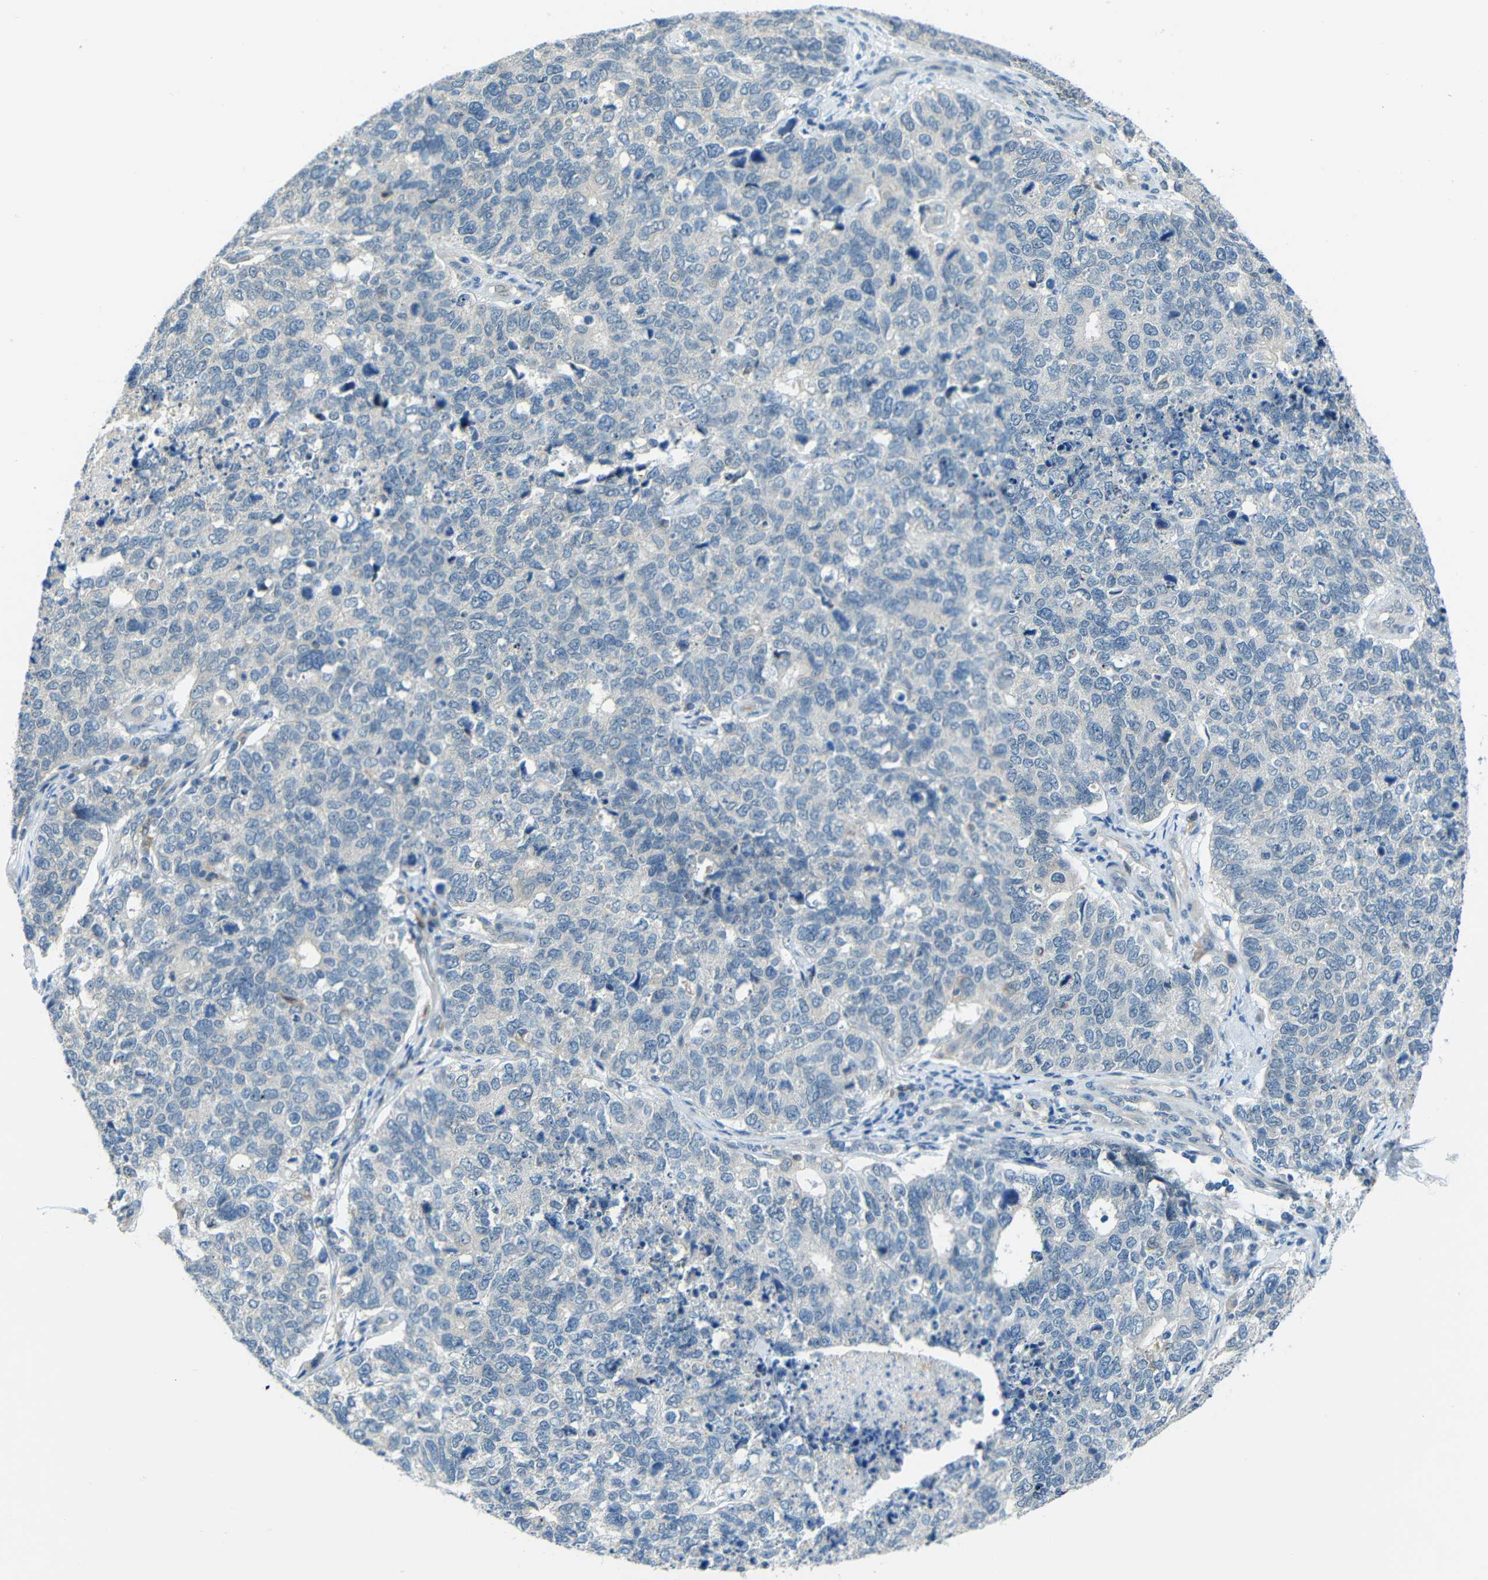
{"staining": {"intensity": "negative", "quantity": "none", "location": "none"}, "tissue": "cervical cancer", "cell_type": "Tumor cells", "image_type": "cancer", "snomed": [{"axis": "morphology", "description": "Squamous cell carcinoma, NOS"}, {"axis": "topography", "description": "Cervix"}], "caption": "High magnification brightfield microscopy of cervical squamous cell carcinoma stained with DAB (brown) and counterstained with hematoxylin (blue): tumor cells show no significant expression. (Immunohistochemistry, brightfield microscopy, high magnification).", "gene": "ANKRD22", "patient": {"sex": "female", "age": 63}}